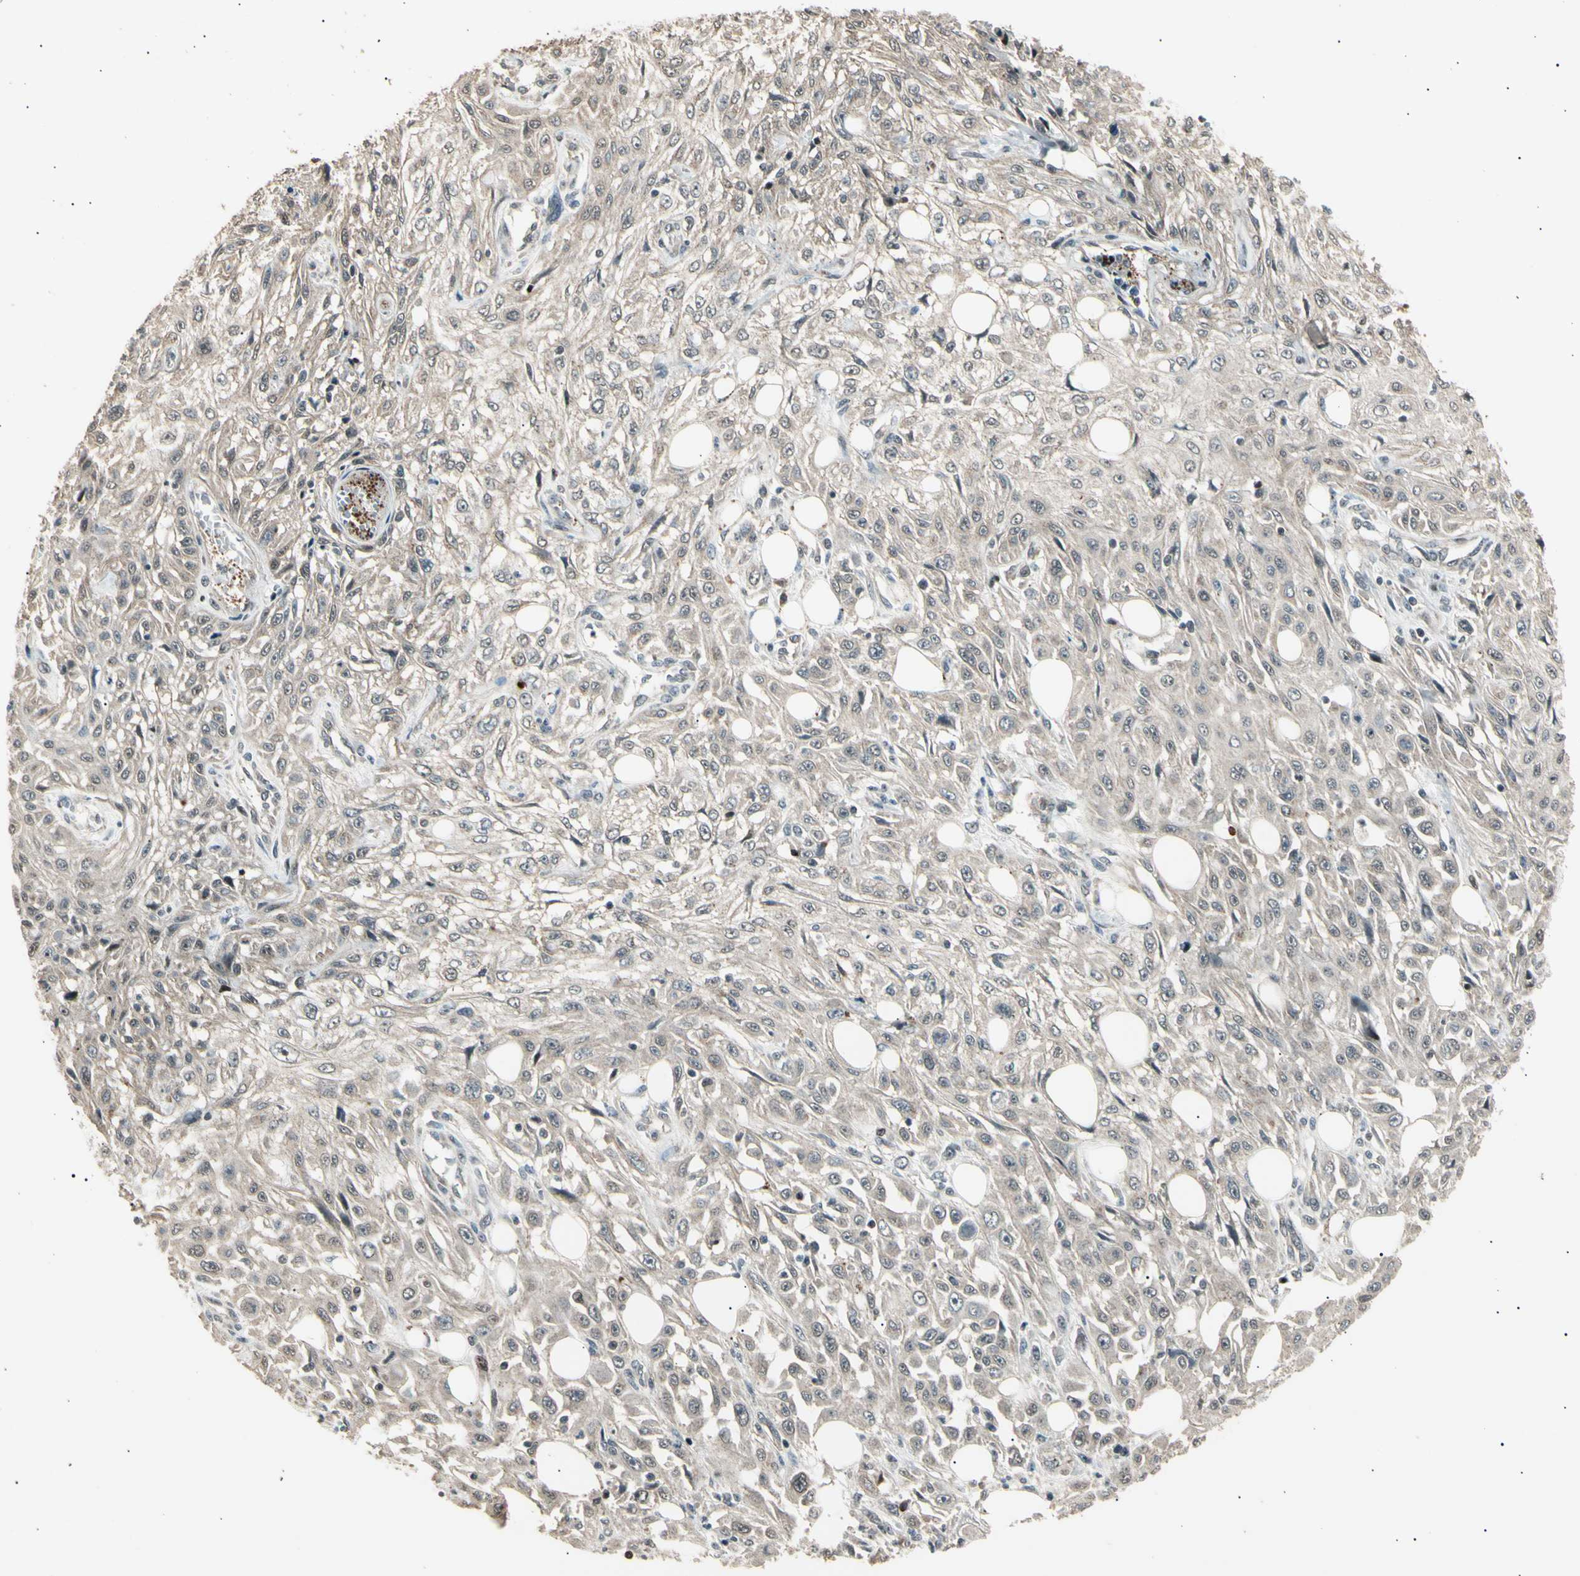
{"staining": {"intensity": "weak", "quantity": ">75%", "location": "cytoplasmic/membranous"}, "tissue": "skin cancer", "cell_type": "Tumor cells", "image_type": "cancer", "snomed": [{"axis": "morphology", "description": "Squamous cell carcinoma, NOS"}, {"axis": "morphology", "description": "Squamous cell carcinoma, metastatic, NOS"}, {"axis": "topography", "description": "Skin"}, {"axis": "topography", "description": "Lymph node"}], "caption": "Immunohistochemistry (IHC) micrograph of skin metastatic squamous cell carcinoma stained for a protein (brown), which reveals low levels of weak cytoplasmic/membranous staining in about >75% of tumor cells.", "gene": "NUAK2", "patient": {"sex": "male", "age": 75}}